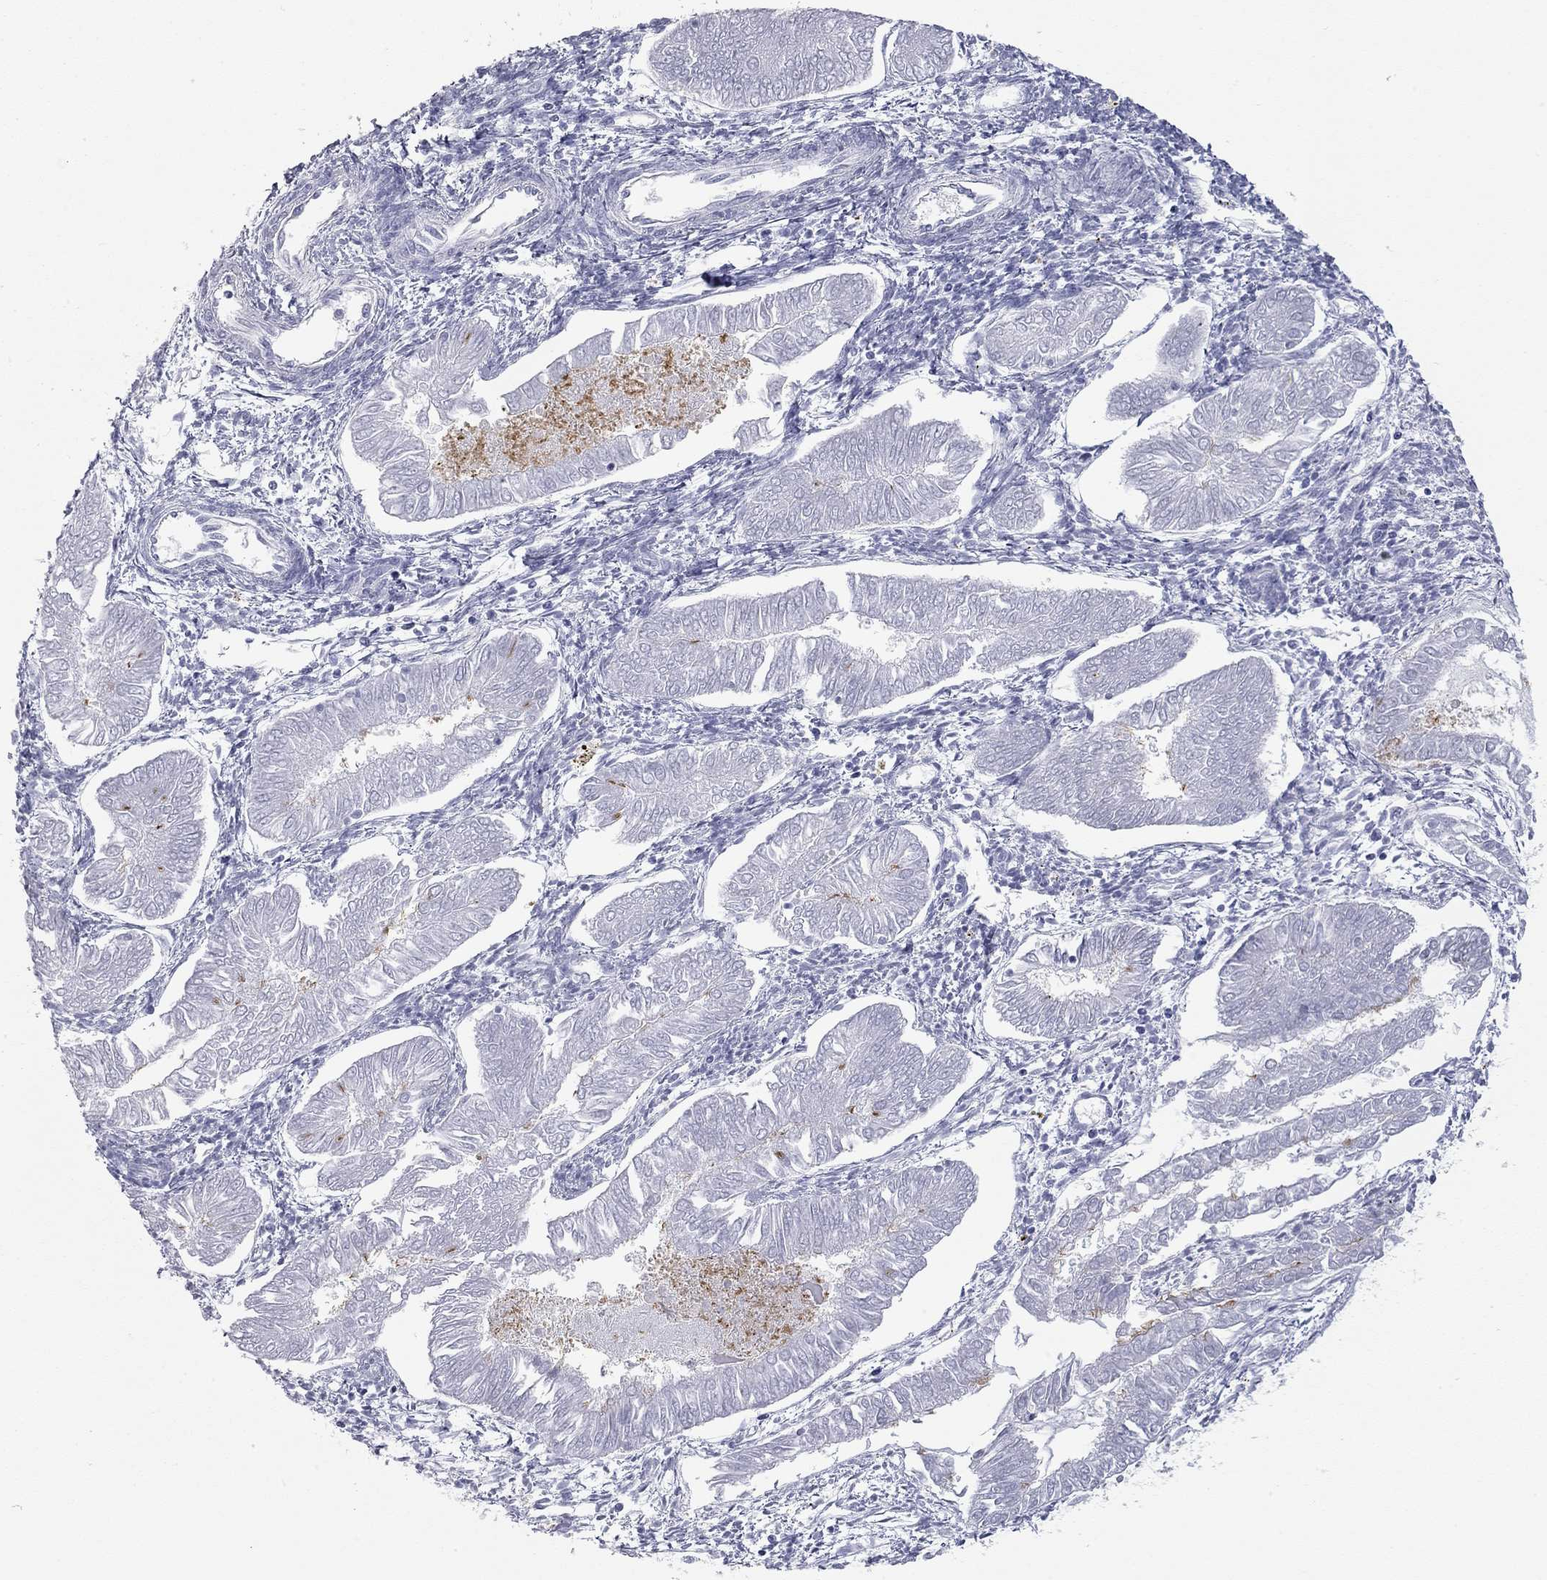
{"staining": {"intensity": "negative", "quantity": "none", "location": "none"}, "tissue": "endometrial cancer", "cell_type": "Tumor cells", "image_type": "cancer", "snomed": [{"axis": "morphology", "description": "Adenocarcinoma, NOS"}, {"axis": "topography", "description": "Endometrium"}], "caption": "High power microscopy photomicrograph of an immunohistochemistry image of endometrial cancer (adenocarcinoma), revealing no significant expression in tumor cells.", "gene": "AK8", "patient": {"sex": "female", "age": 53}}